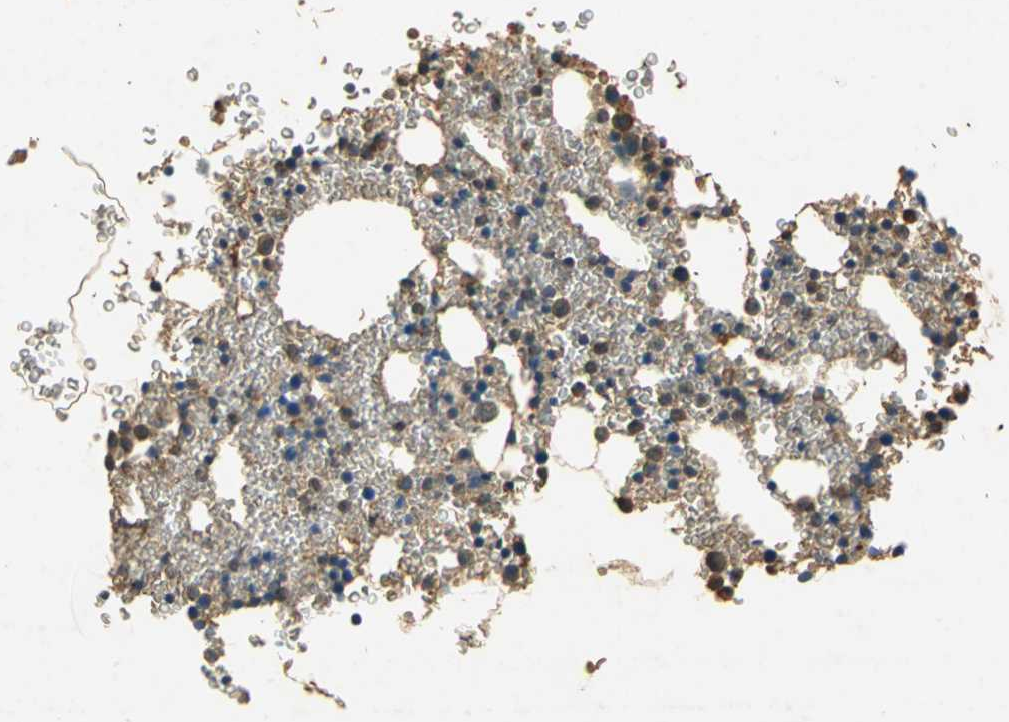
{"staining": {"intensity": "strong", "quantity": "<25%", "location": "cytoplasmic/membranous,nuclear"}, "tissue": "bone marrow", "cell_type": "Hematopoietic cells", "image_type": "normal", "snomed": [{"axis": "morphology", "description": "Normal tissue, NOS"}, {"axis": "morphology", "description": "Inflammation, NOS"}, {"axis": "topography", "description": "Bone marrow"}], "caption": "Protein positivity by IHC demonstrates strong cytoplasmic/membranous,nuclear staining in about <25% of hematopoietic cells in benign bone marrow.", "gene": "GAPDH", "patient": {"sex": "male", "age": 22}}